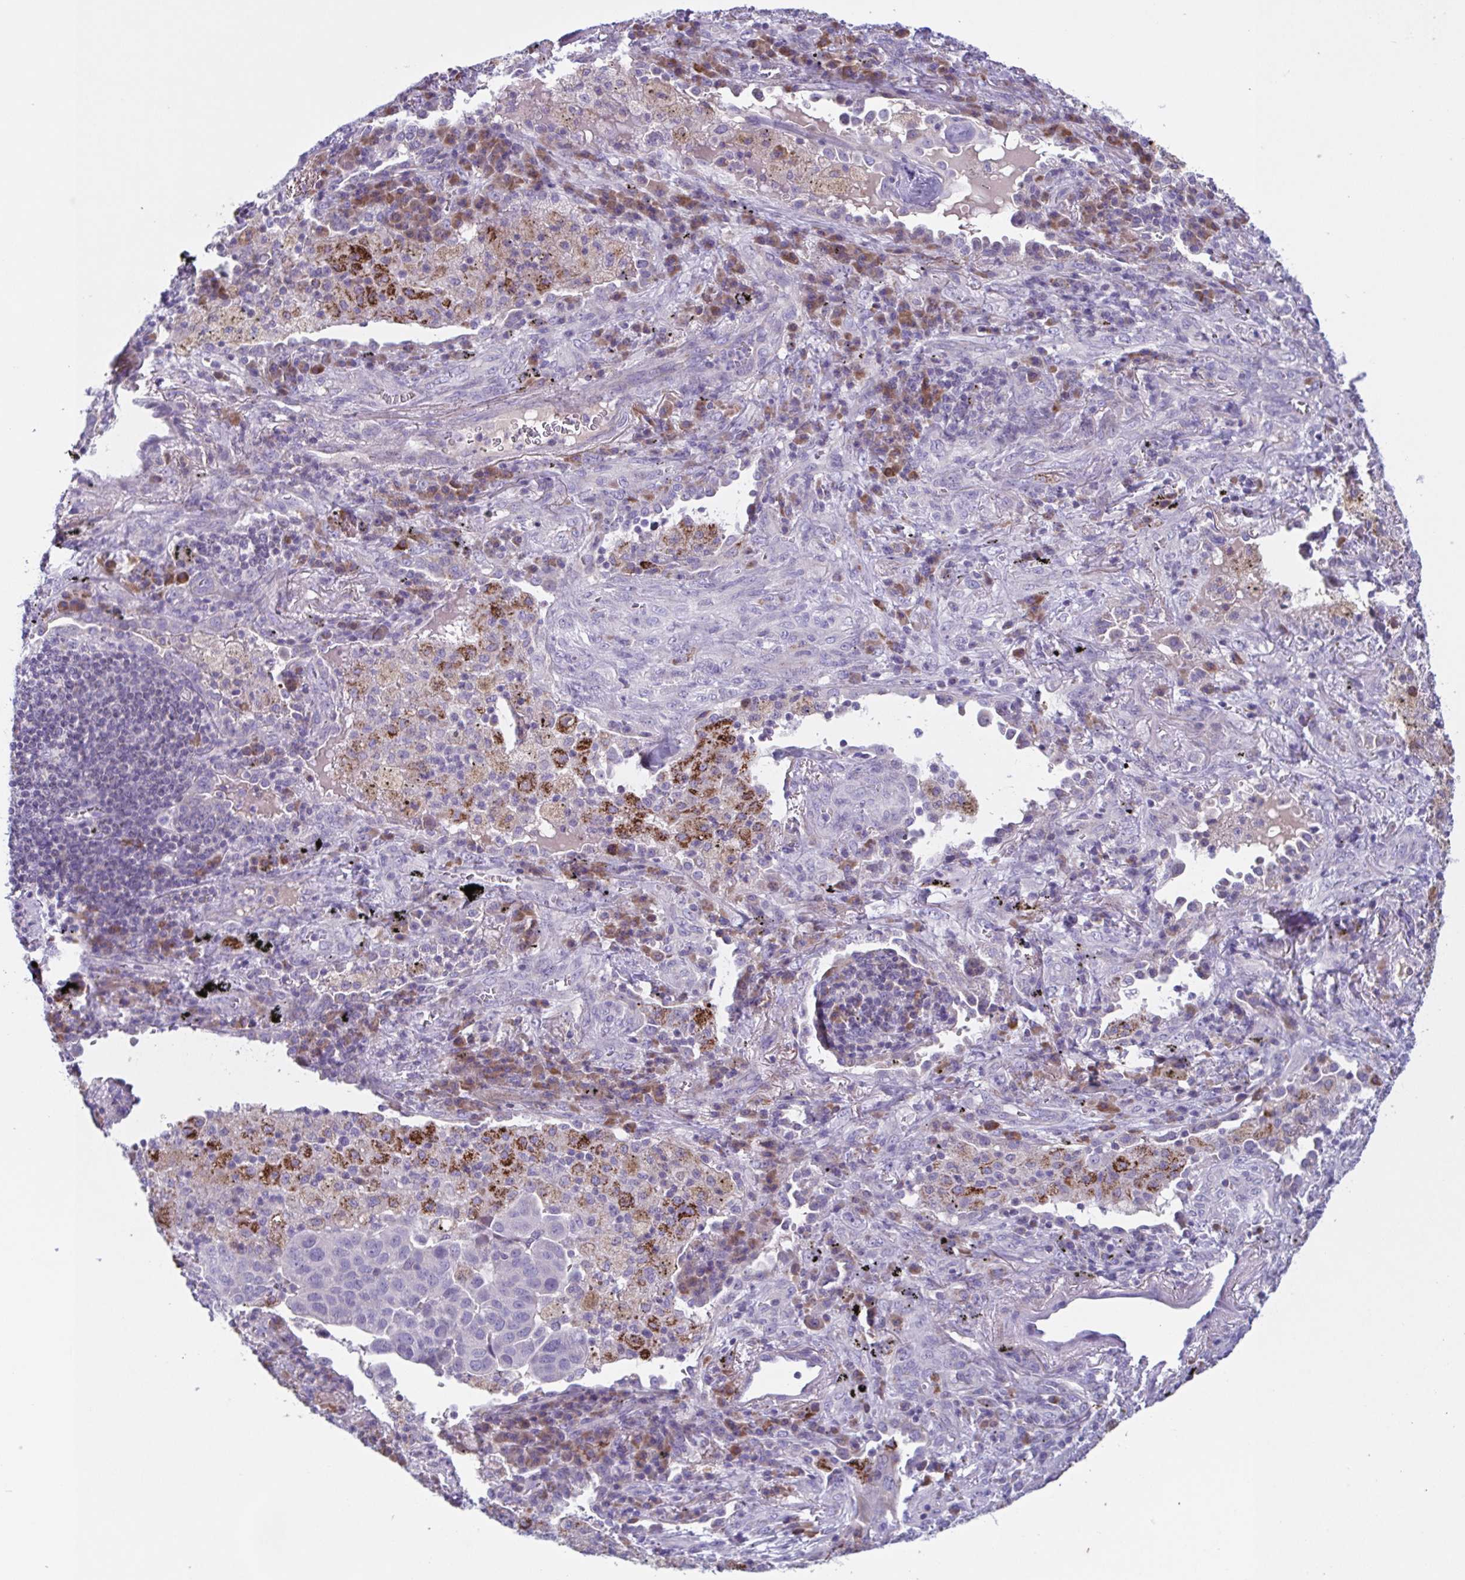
{"staining": {"intensity": "negative", "quantity": "none", "location": "none"}, "tissue": "lung cancer", "cell_type": "Tumor cells", "image_type": "cancer", "snomed": [{"axis": "morphology", "description": "Adenocarcinoma, NOS"}, {"axis": "morphology", "description": "Adenocarcinoma, metastatic, NOS"}, {"axis": "topography", "description": "Lymph node"}, {"axis": "topography", "description": "Lung"}], "caption": "A photomicrograph of human lung adenocarcinoma is negative for staining in tumor cells.", "gene": "F13B", "patient": {"sex": "female", "age": 65}}